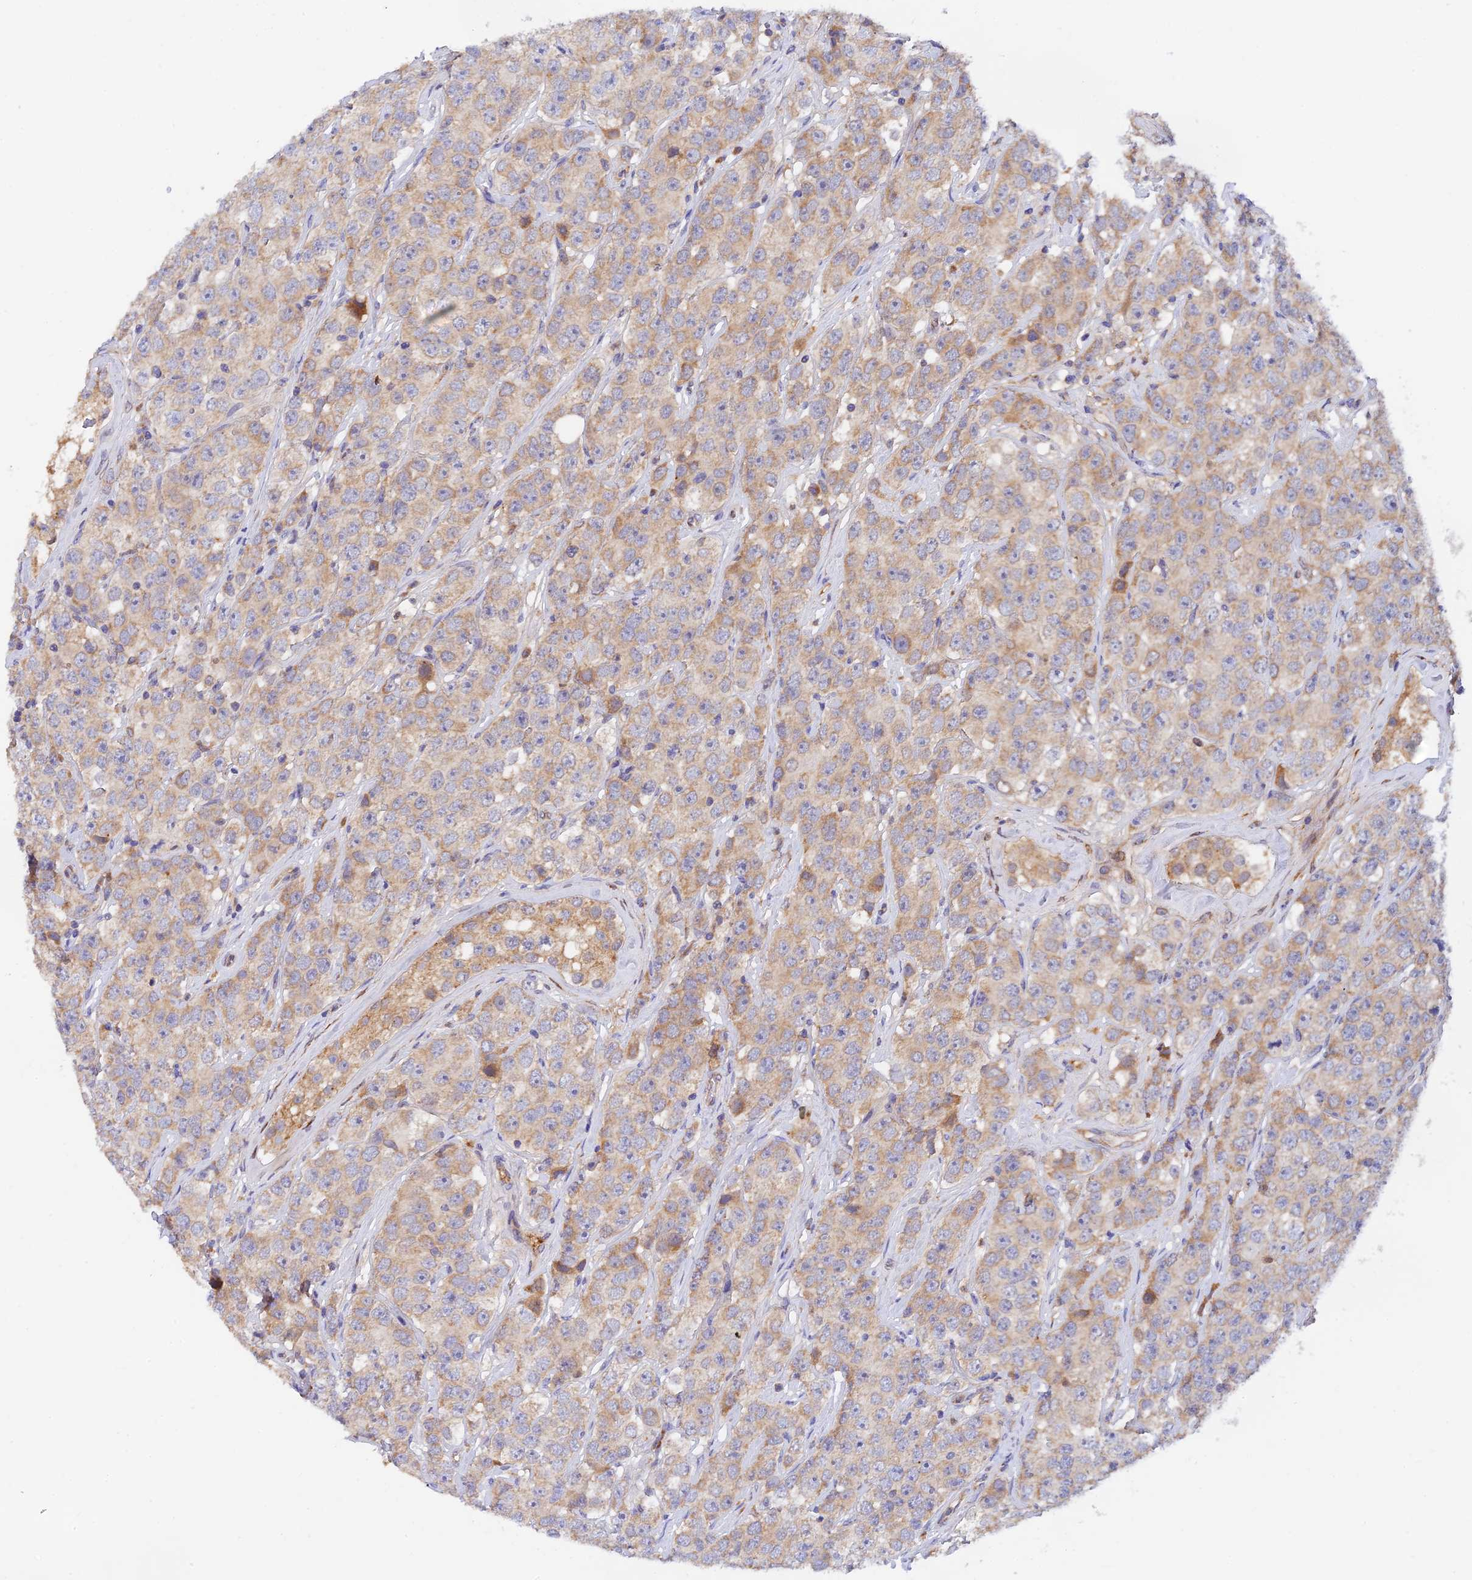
{"staining": {"intensity": "weak", "quantity": ">75%", "location": "cytoplasmic/membranous"}, "tissue": "testis cancer", "cell_type": "Tumor cells", "image_type": "cancer", "snomed": [{"axis": "morphology", "description": "Seminoma, NOS"}, {"axis": "topography", "description": "Testis"}], "caption": "Testis cancer (seminoma) stained with a protein marker displays weak staining in tumor cells.", "gene": "RANBP6", "patient": {"sex": "male", "age": 28}}